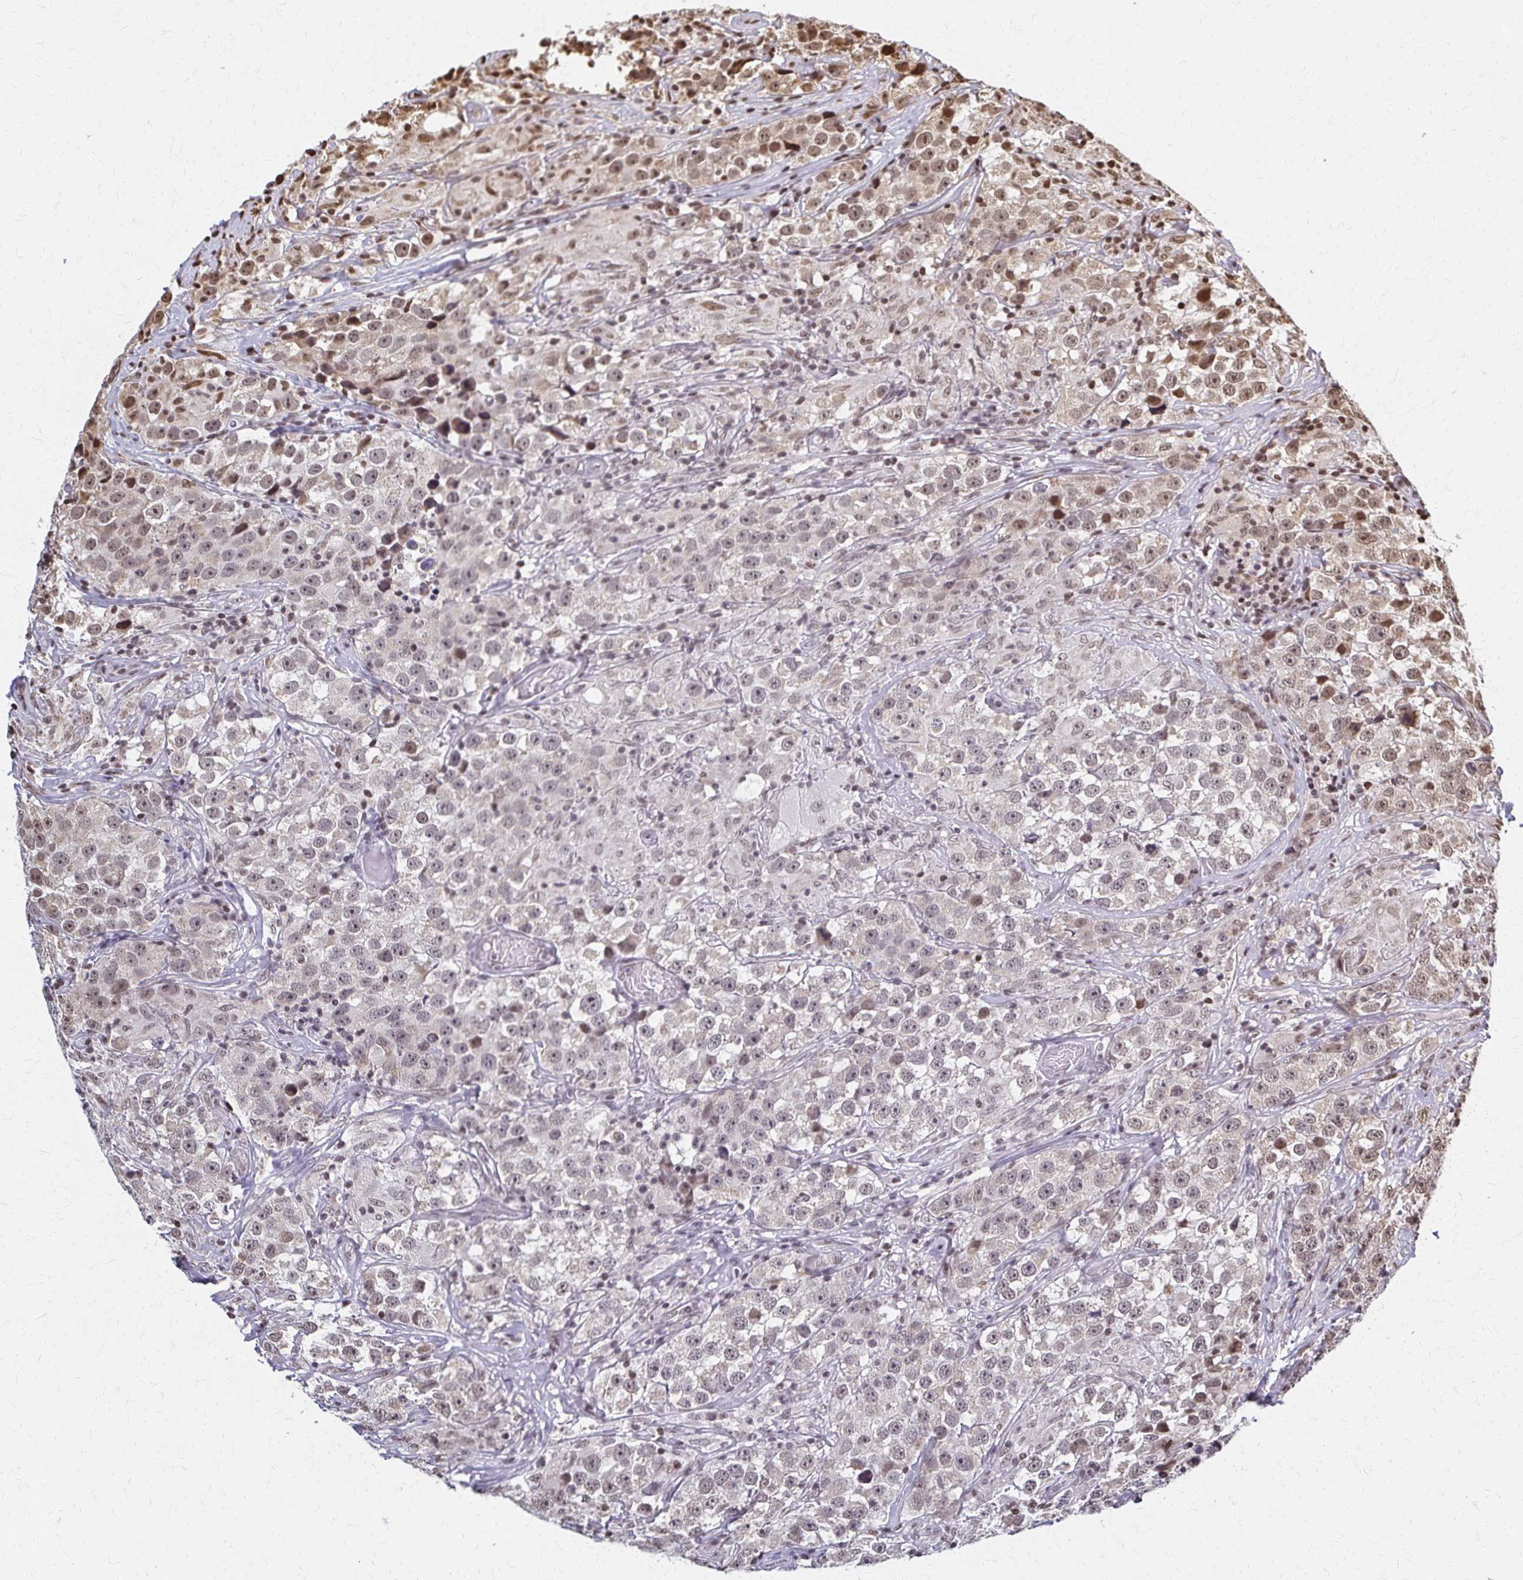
{"staining": {"intensity": "weak", "quantity": ">75%", "location": "nuclear"}, "tissue": "testis cancer", "cell_type": "Tumor cells", "image_type": "cancer", "snomed": [{"axis": "morphology", "description": "Seminoma, NOS"}, {"axis": "topography", "description": "Testis"}], "caption": "Tumor cells reveal low levels of weak nuclear staining in about >75% of cells in human testis cancer.", "gene": "HOXA9", "patient": {"sex": "male", "age": 46}}